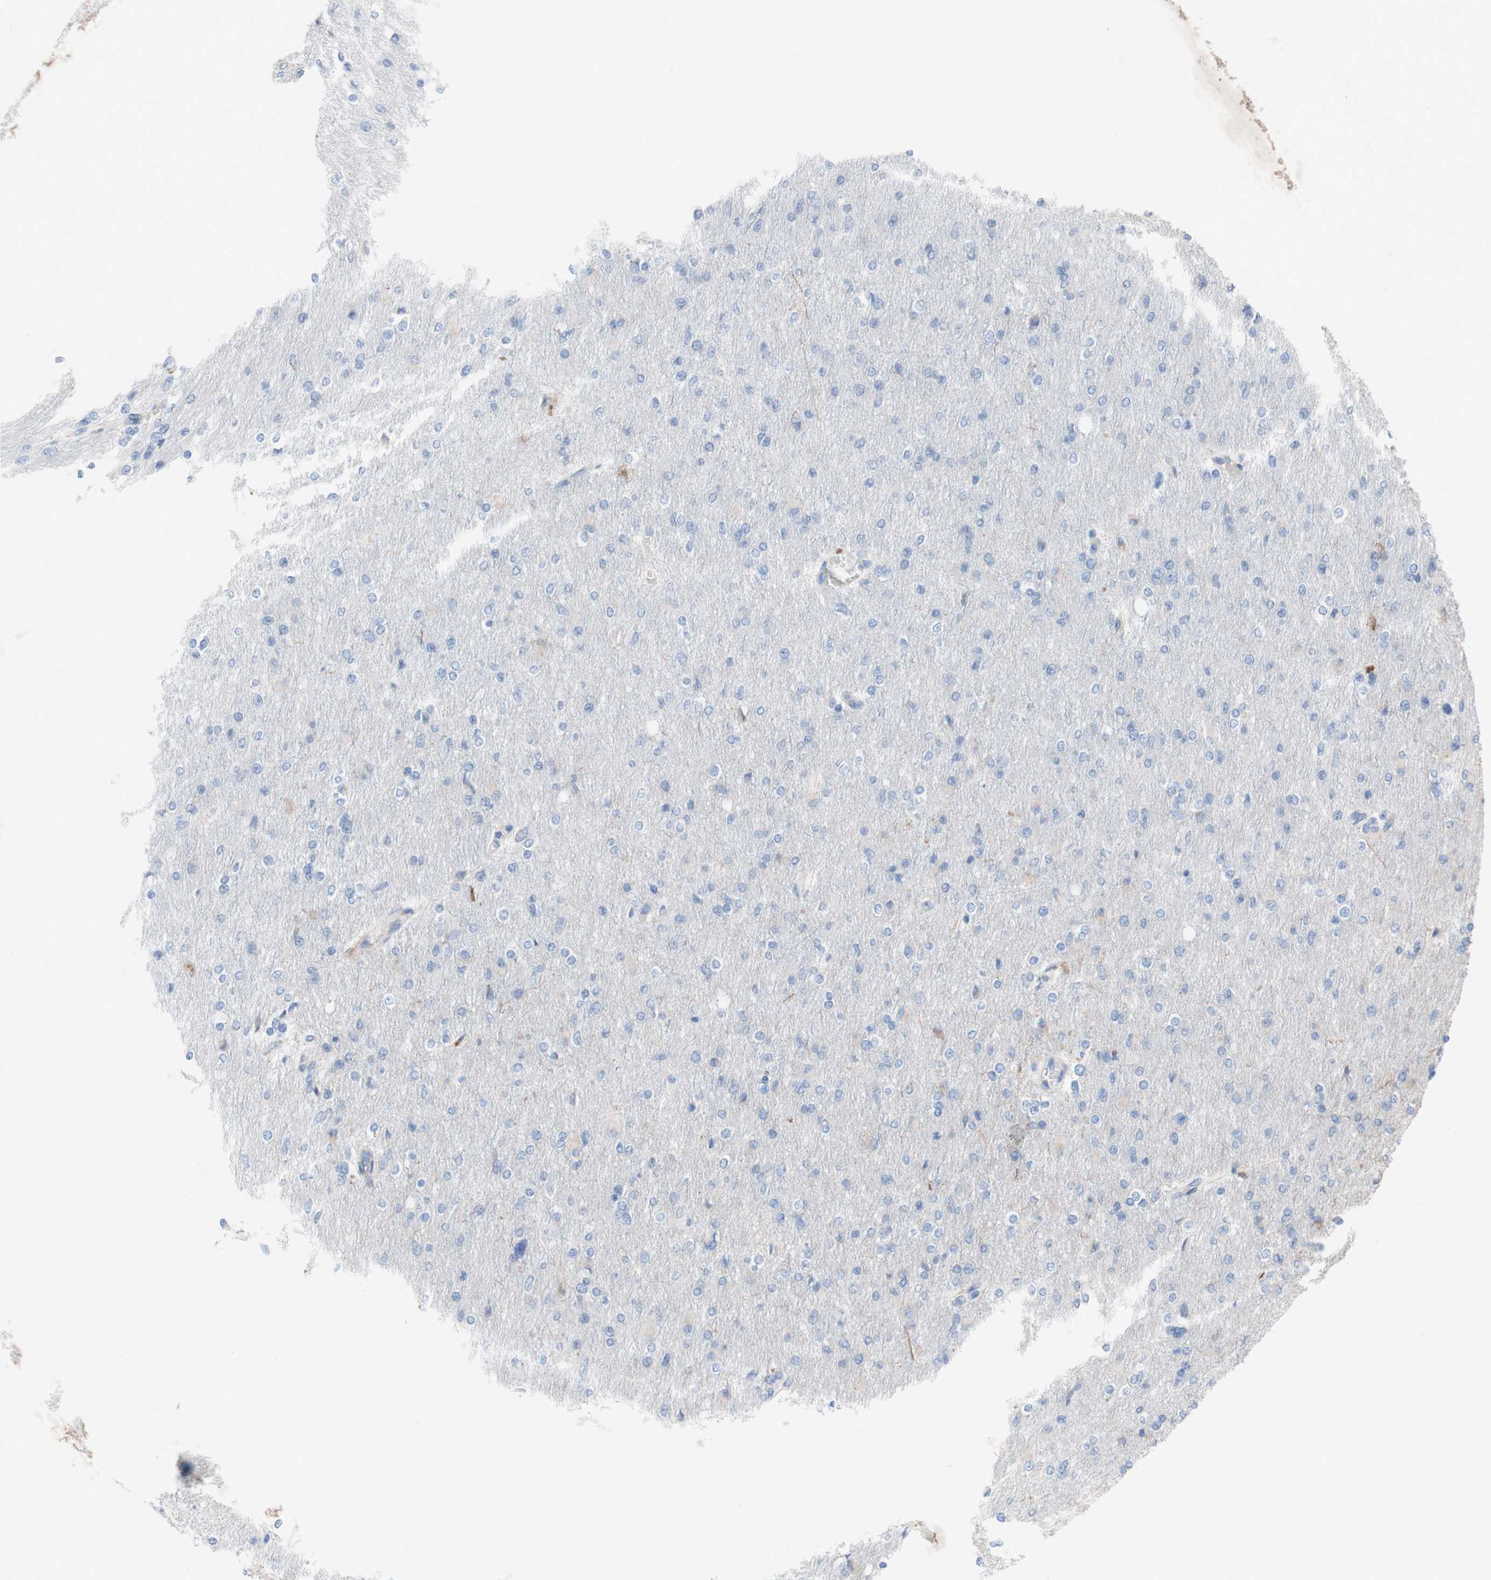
{"staining": {"intensity": "negative", "quantity": "none", "location": "none"}, "tissue": "glioma", "cell_type": "Tumor cells", "image_type": "cancer", "snomed": [{"axis": "morphology", "description": "Glioma, malignant, High grade"}, {"axis": "topography", "description": "Cerebral cortex"}], "caption": "IHC image of high-grade glioma (malignant) stained for a protein (brown), which exhibits no positivity in tumor cells. (DAB immunohistochemistry (IHC), high magnification).", "gene": "AGPAT5", "patient": {"sex": "female", "age": 36}}